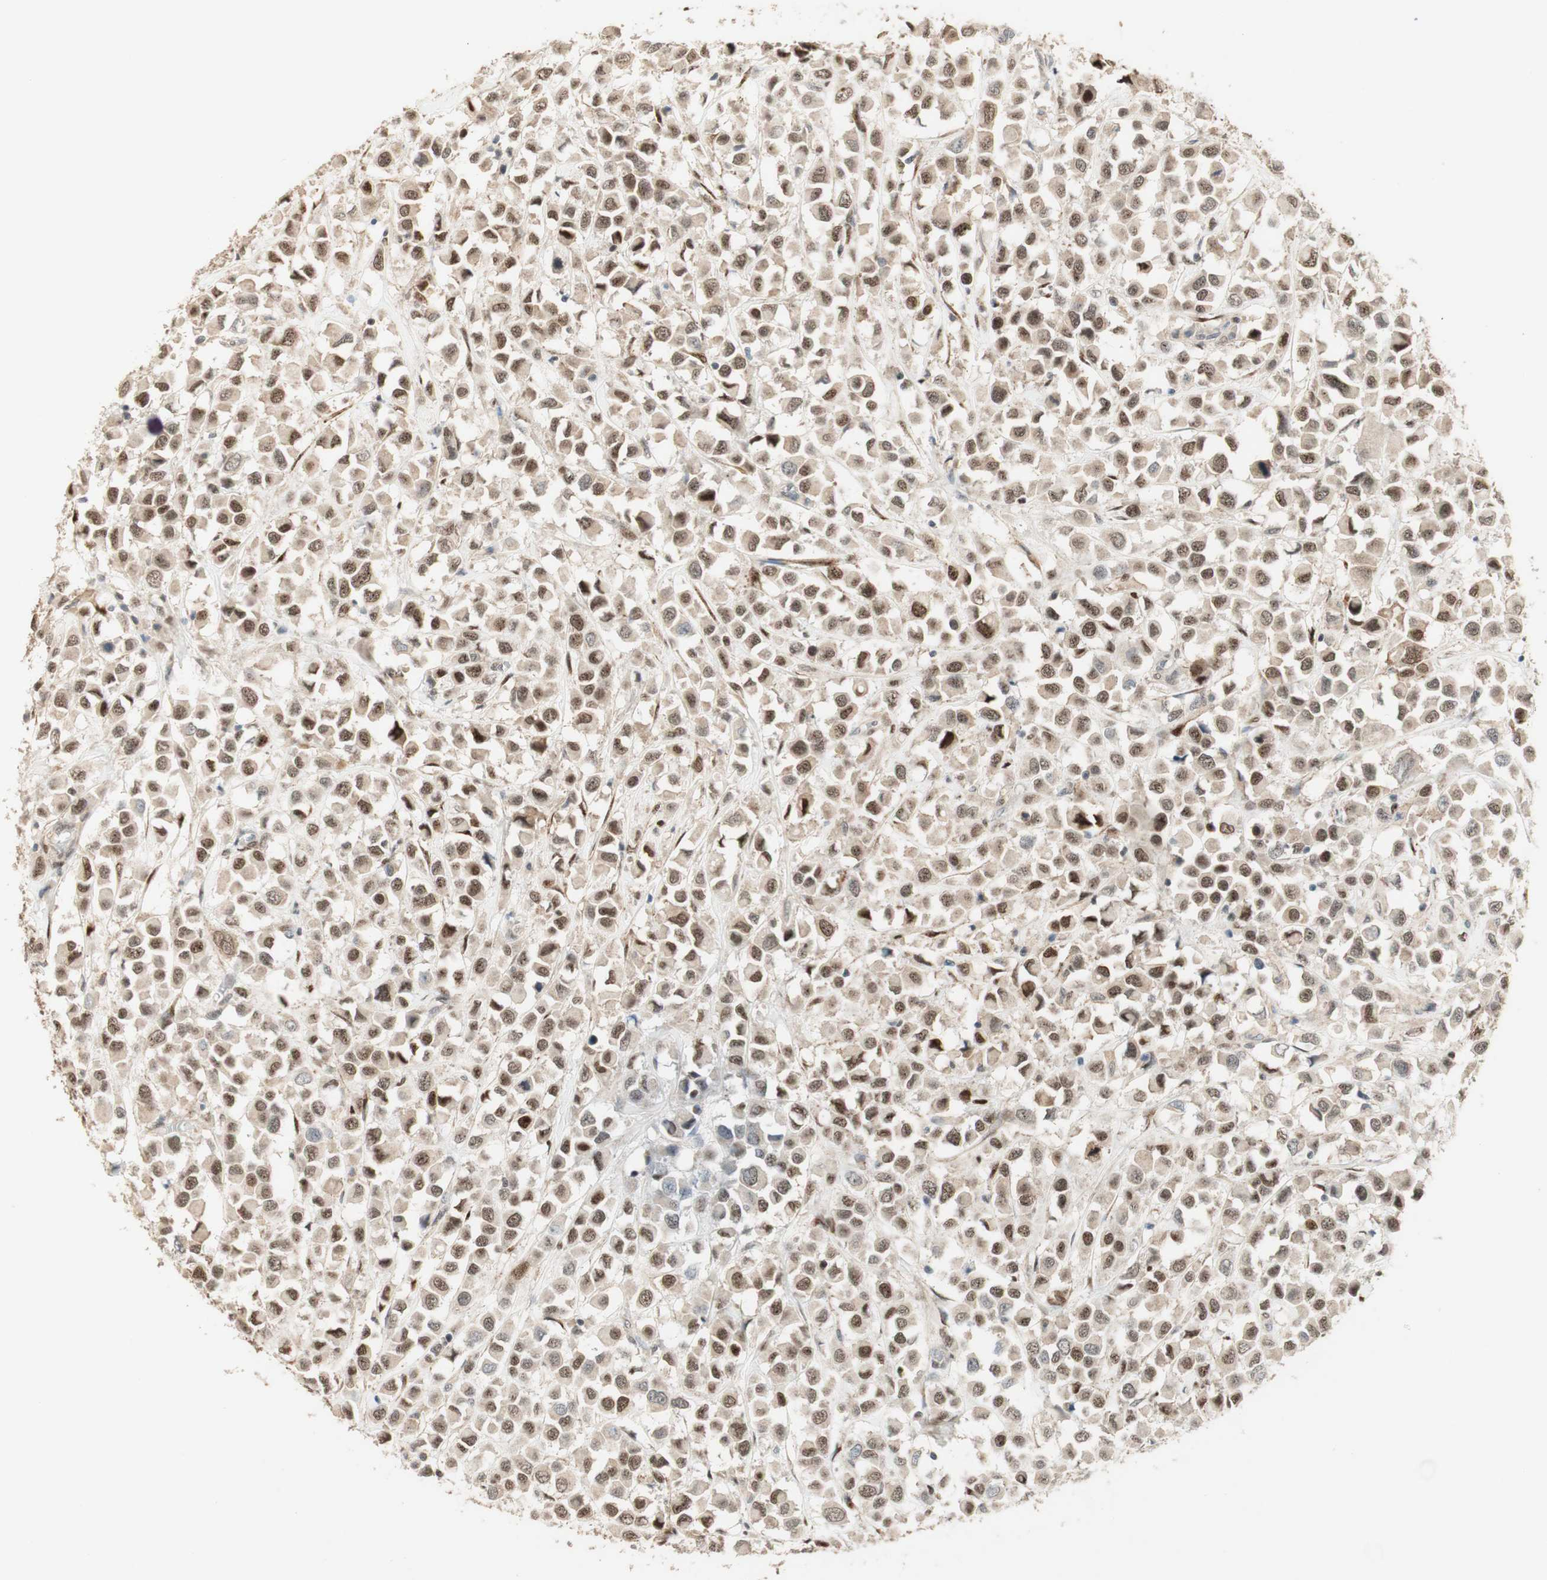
{"staining": {"intensity": "moderate", "quantity": ">75%", "location": "nuclear"}, "tissue": "breast cancer", "cell_type": "Tumor cells", "image_type": "cancer", "snomed": [{"axis": "morphology", "description": "Duct carcinoma"}, {"axis": "topography", "description": "Breast"}], "caption": "Brown immunohistochemical staining in infiltrating ductal carcinoma (breast) displays moderate nuclear staining in about >75% of tumor cells. The protein of interest is stained brown, and the nuclei are stained in blue (DAB (3,3'-diaminobenzidine) IHC with brightfield microscopy, high magnification).", "gene": "FOXP1", "patient": {"sex": "female", "age": 61}}